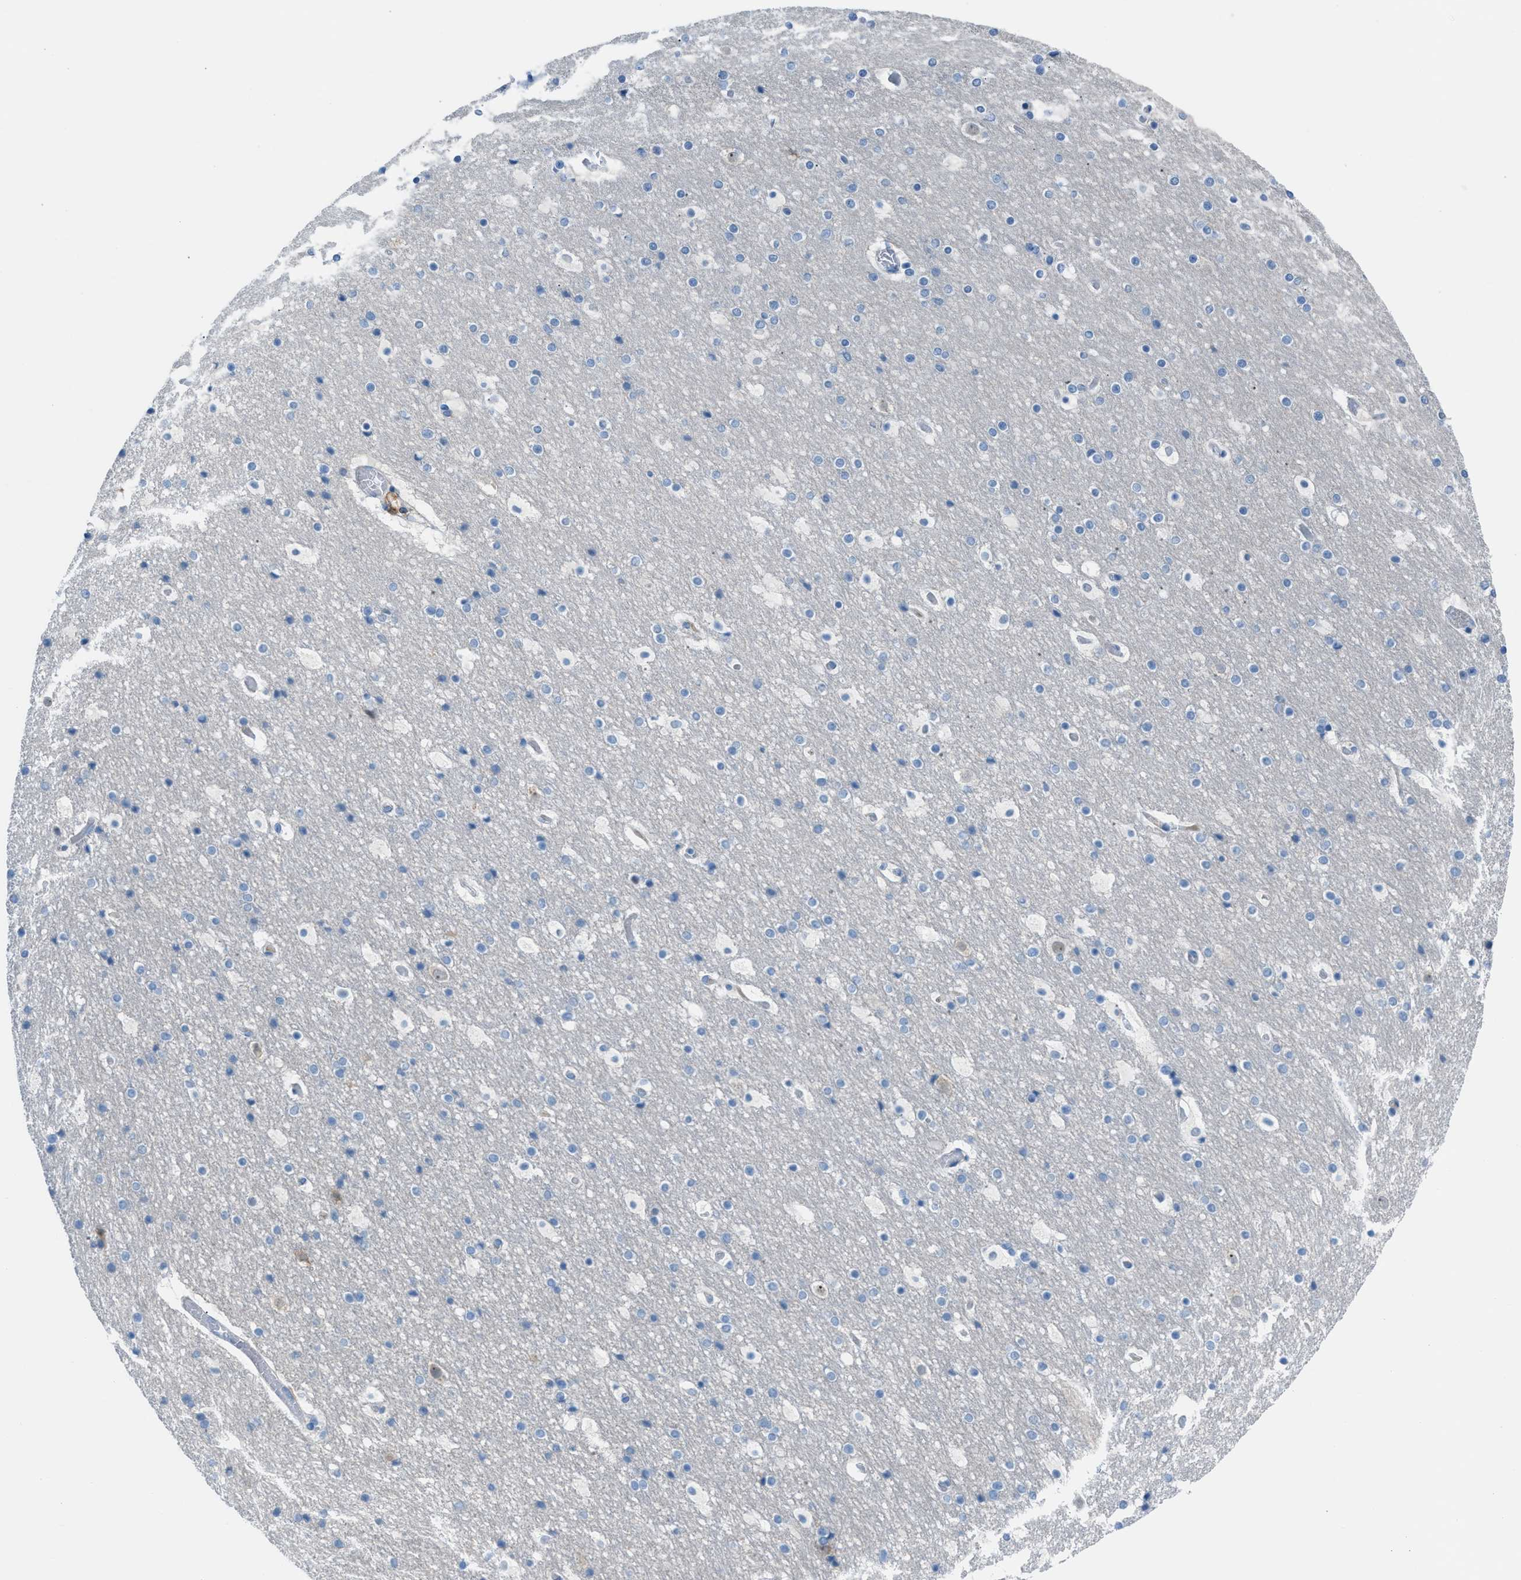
{"staining": {"intensity": "negative", "quantity": "none", "location": "none"}, "tissue": "cerebral cortex", "cell_type": "Endothelial cells", "image_type": "normal", "snomed": [{"axis": "morphology", "description": "Normal tissue, NOS"}, {"axis": "topography", "description": "Cerebral cortex"}], "caption": "This is an immunohistochemistry photomicrograph of unremarkable human cerebral cortex. There is no staining in endothelial cells.", "gene": "CLEC10A", "patient": {"sex": "male", "age": 57}}